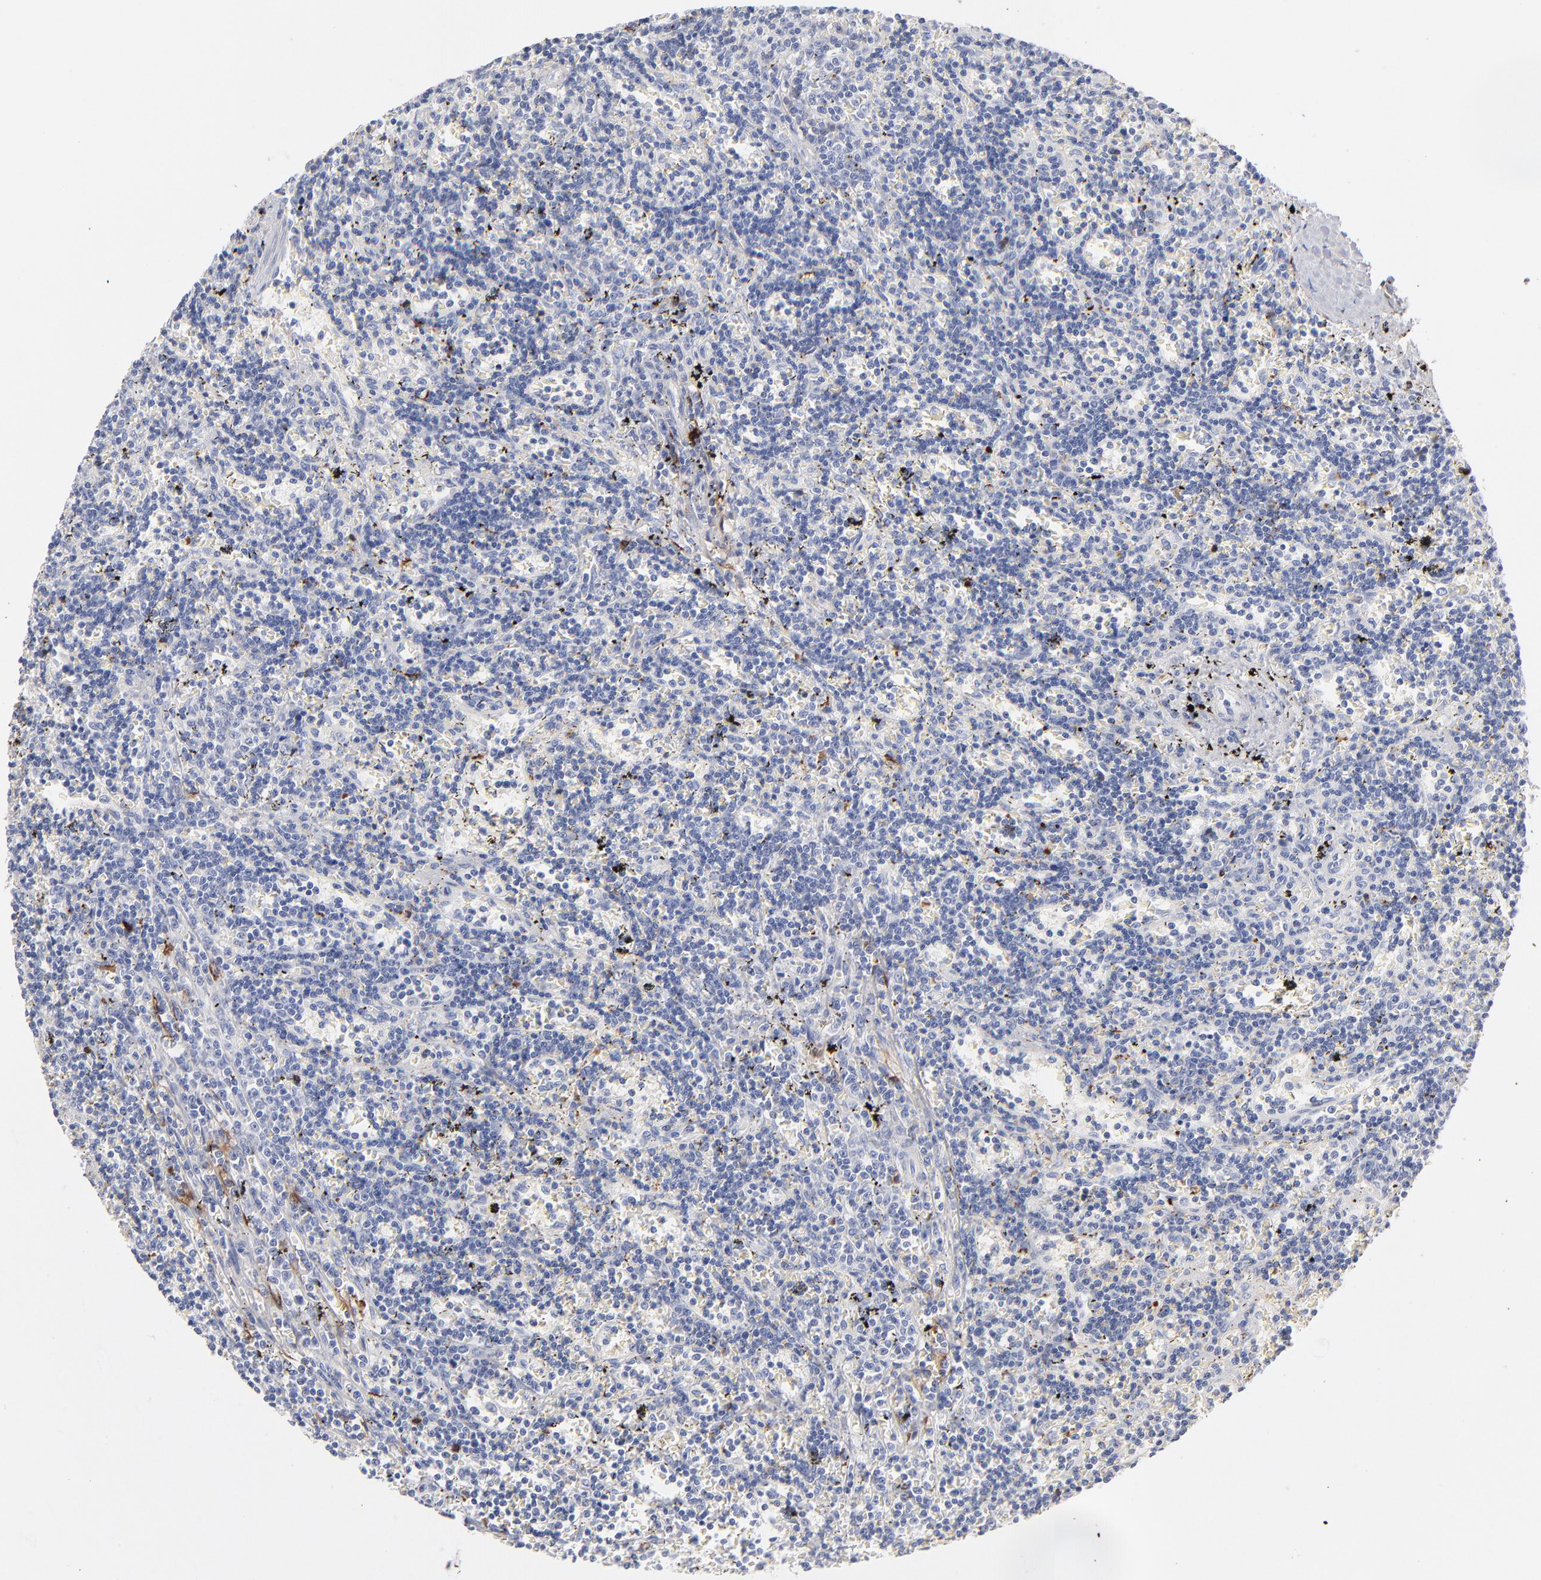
{"staining": {"intensity": "negative", "quantity": "none", "location": "none"}, "tissue": "lymphoma", "cell_type": "Tumor cells", "image_type": "cancer", "snomed": [{"axis": "morphology", "description": "Malignant lymphoma, non-Hodgkin's type, Low grade"}, {"axis": "topography", "description": "Spleen"}], "caption": "An IHC image of lymphoma is shown. There is no staining in tumor cells of lymphoma.", "gene": "APOH", "patient": {"sex": "male", "age": 60}}